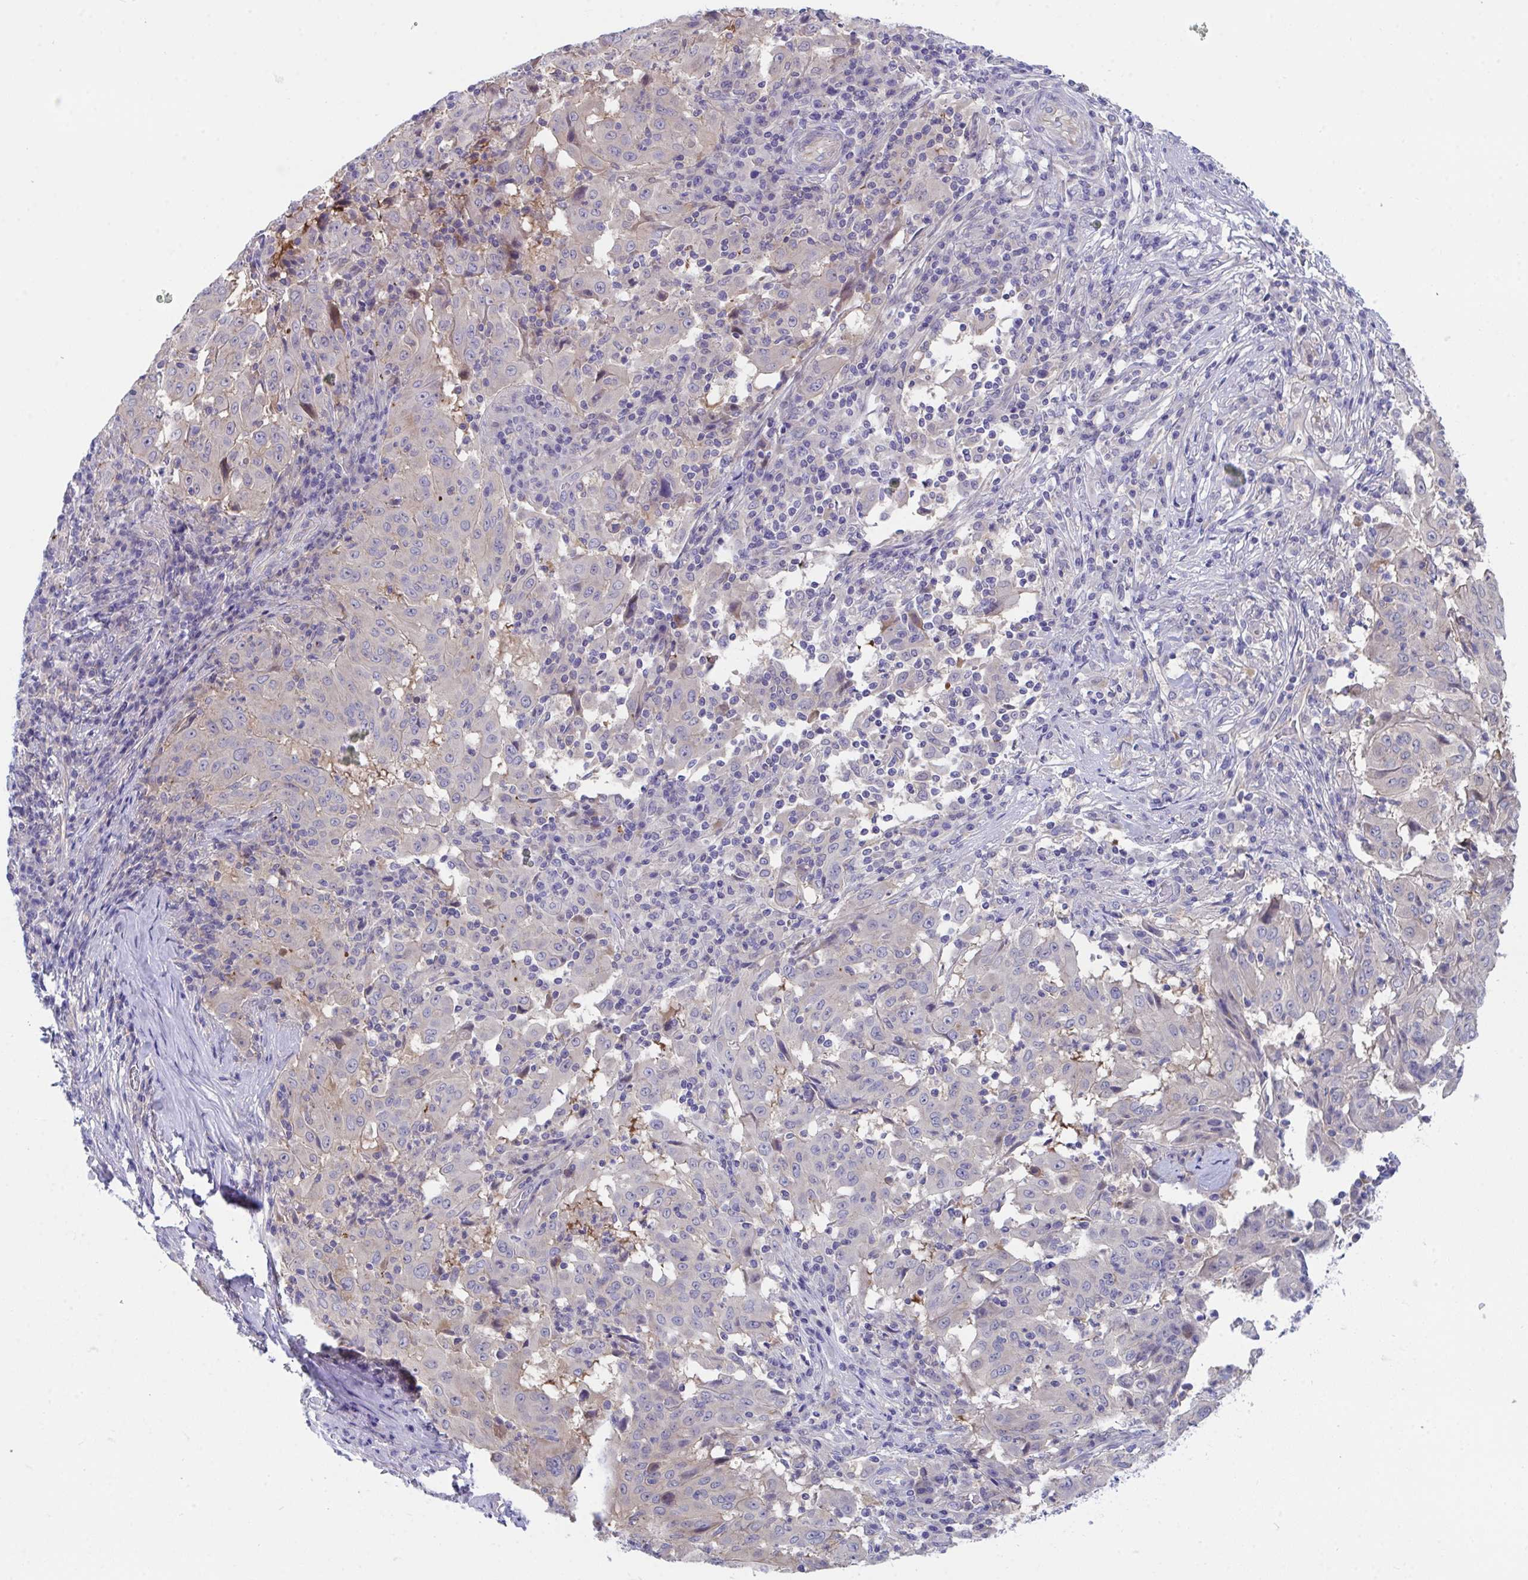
{"staining": {"intensity": "weak", "quantity": "<25%", "location": "cytoplasmic/membranous"}, "tissue": "pancreatic cancer", "cell_type": "Tumor cells", "image_type": "cancer", "snomed": [{"axis": "morphology", "description": "Adenocarcinoma, NOS"}, {"axis": "topography", "description": "Pancreas"}], "caption": "Immunohistochemistry image of human pancreatic cancer stained for a protein (brown), which demonstrates no staining in tumor cells.", "gene": "P2RX3", "patient": {"sex": "male", "age": 63}}